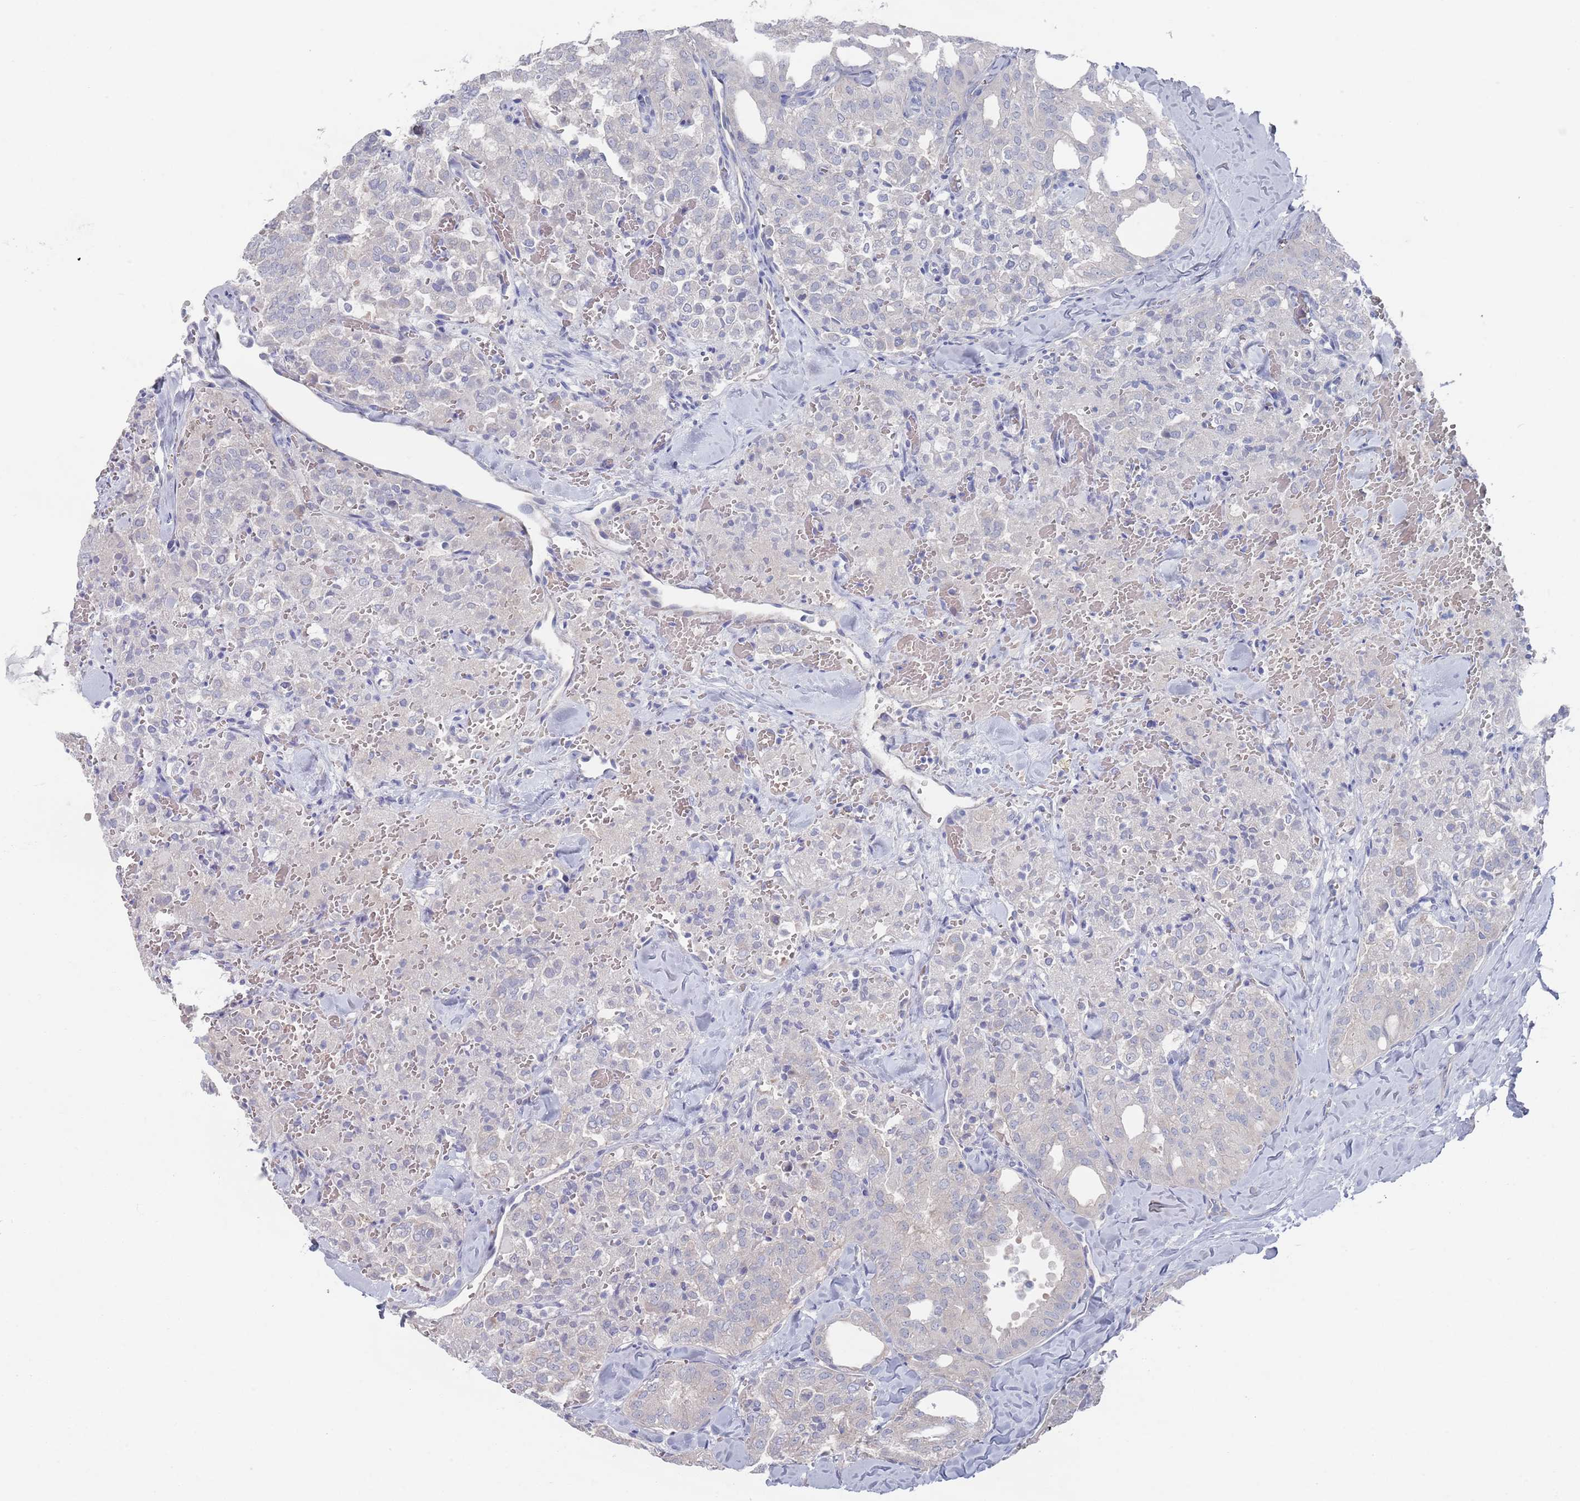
{"staining": {"intensity": "negative", "quantity": "none", "location": "none"}, "tissue": "thyroid cancer", "cell_type": "Tumor cells", "image_type": "cancer", "snomed": [{"axis": "morphology", "description": "Follicular adenoma carcinoma, NOS"}, {"axis": "topography", "description": "Thyroid gland"}], "caption": "An image of thyroid cancer stained for a protein reveals no brown staining in tumor cells.", "gene": "TMCO3", "patient": {"sex": "male", "age": 75}}